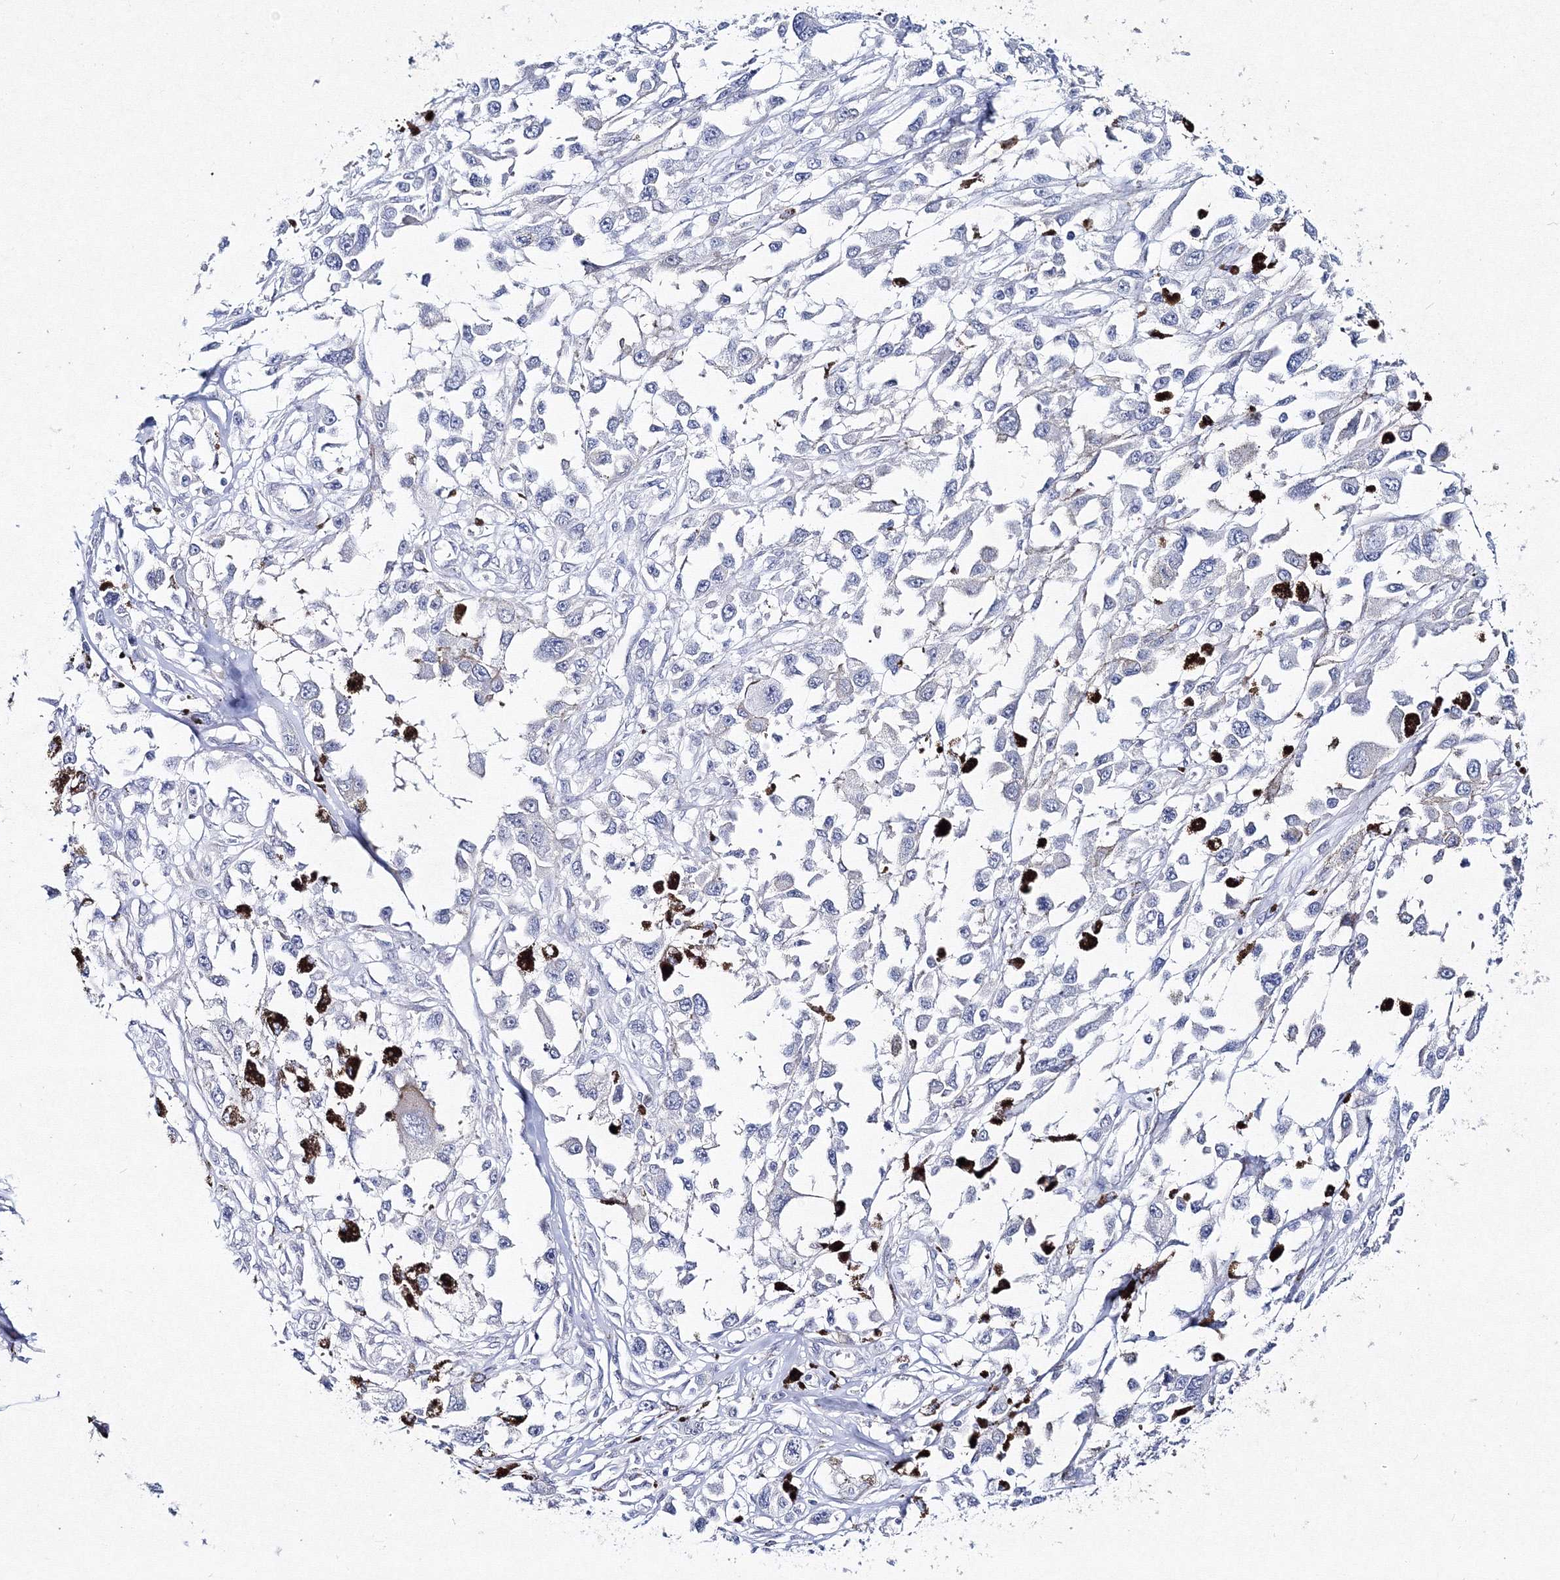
{"staining": {"intensity": "negative", "quantity": "none", "location": "none"}, "tissue": "melanoma", "cell_type": "Tumor cells", "image_type": "cancer", "snomed": [{"axis": "morphology", "description": "Malignant melanoma, Metastatic site"}, {"axis": "topography", "description": "Lymph node"}], "caption": "The micrograph shows no staining of tumor cells in malignant melanoma (metastatic site).", "gene": "GCKR", "patient": {"sex": "male", "age": 59}}